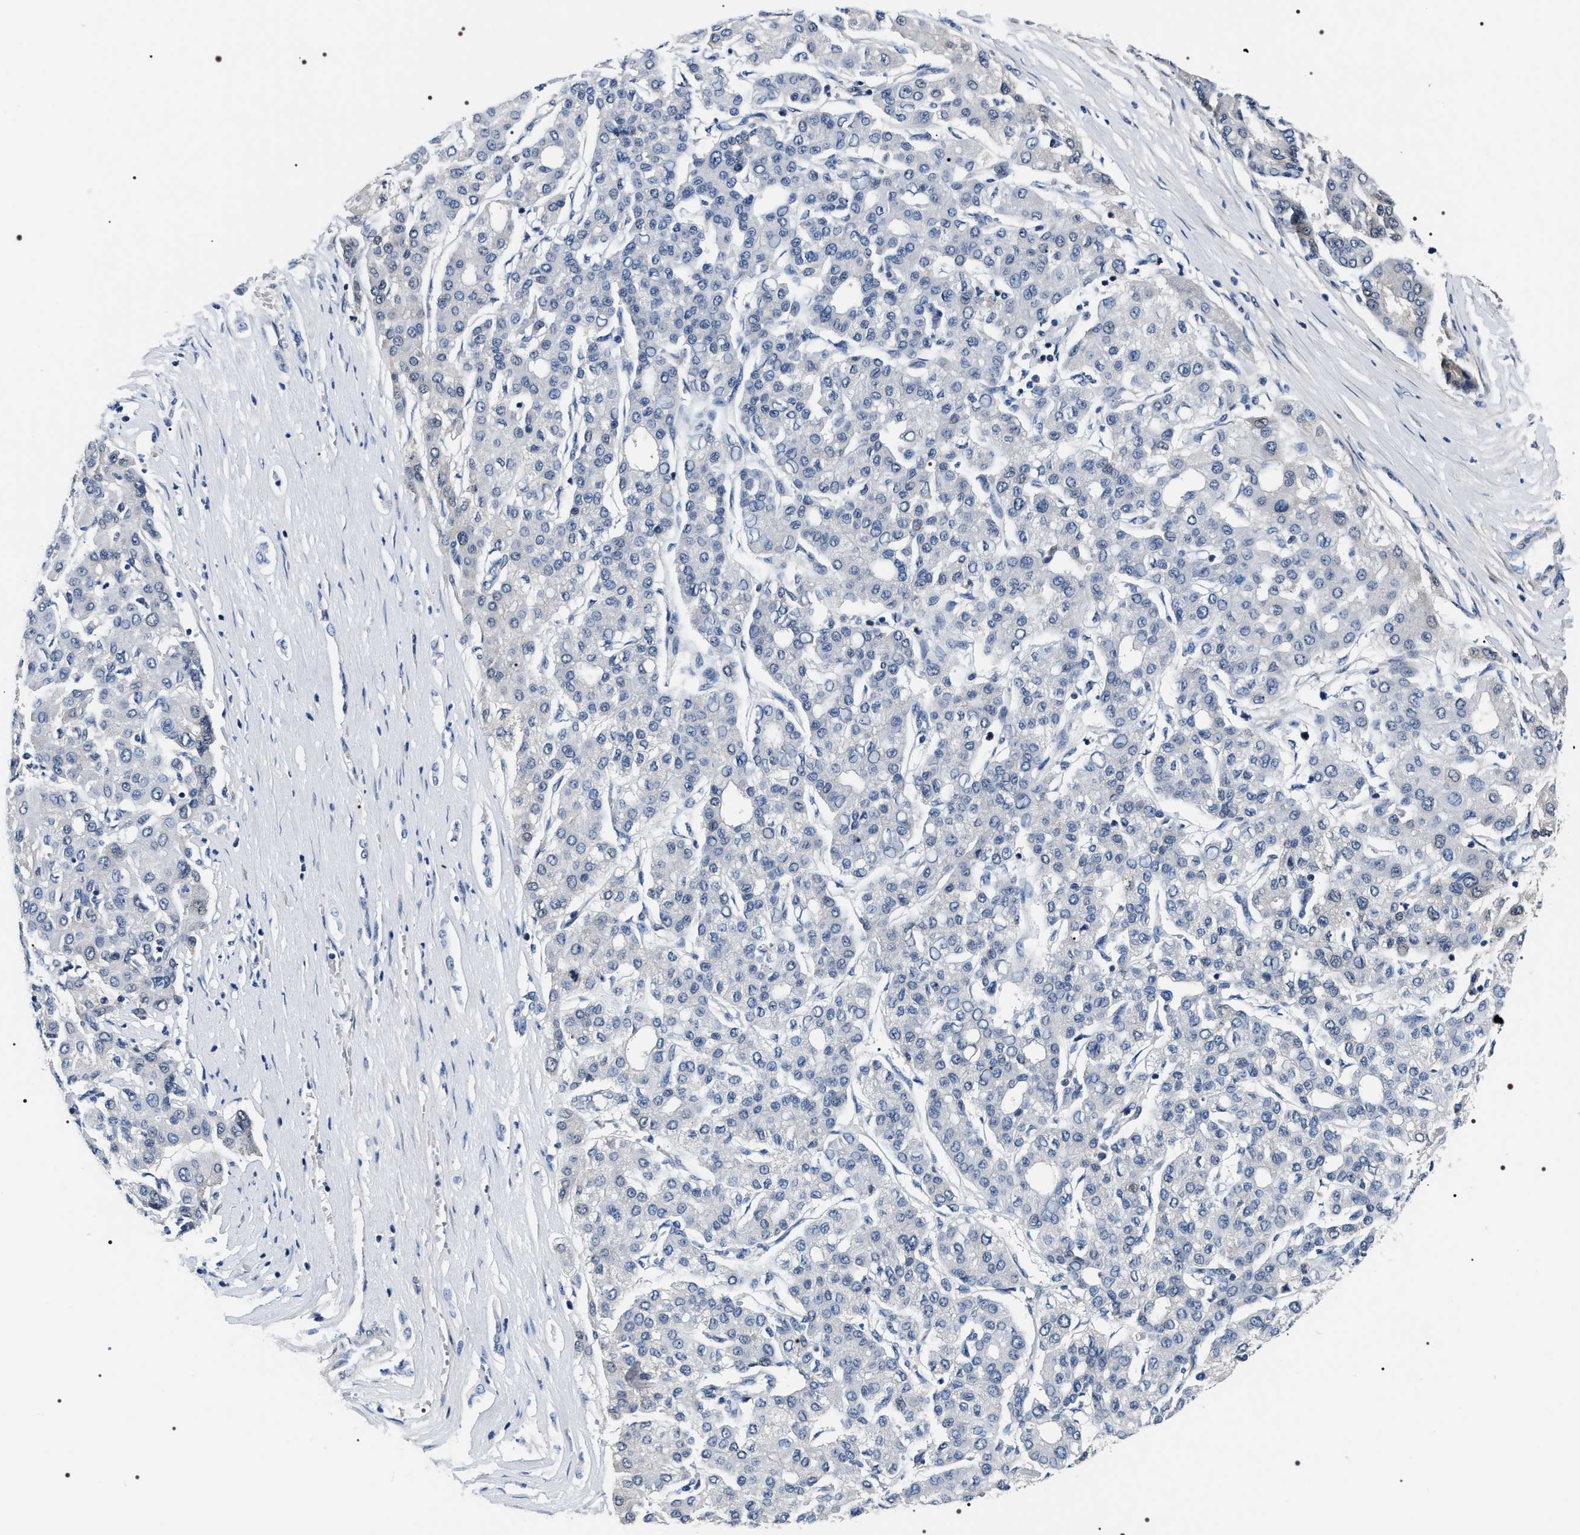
{"staining": {"intensity": "negative", "quantity": "none", "location": "none"}, "tissue": "liver cancer", "cell_type": "Tumor cells", "image_type": "cancer", "snomed": [{"axis": "morphology", "description": "Carcinoma, Hepatocellular, NOS"}, {"axis": "topography", "description": "Liver"}], "caption": "Hepatocellular carcinoma (liver) stained for a protein using immunohistochemistry displays no positivity tumor cells.", "gene": "BAG2", "patient": {"sex": "male", "age": 65}}